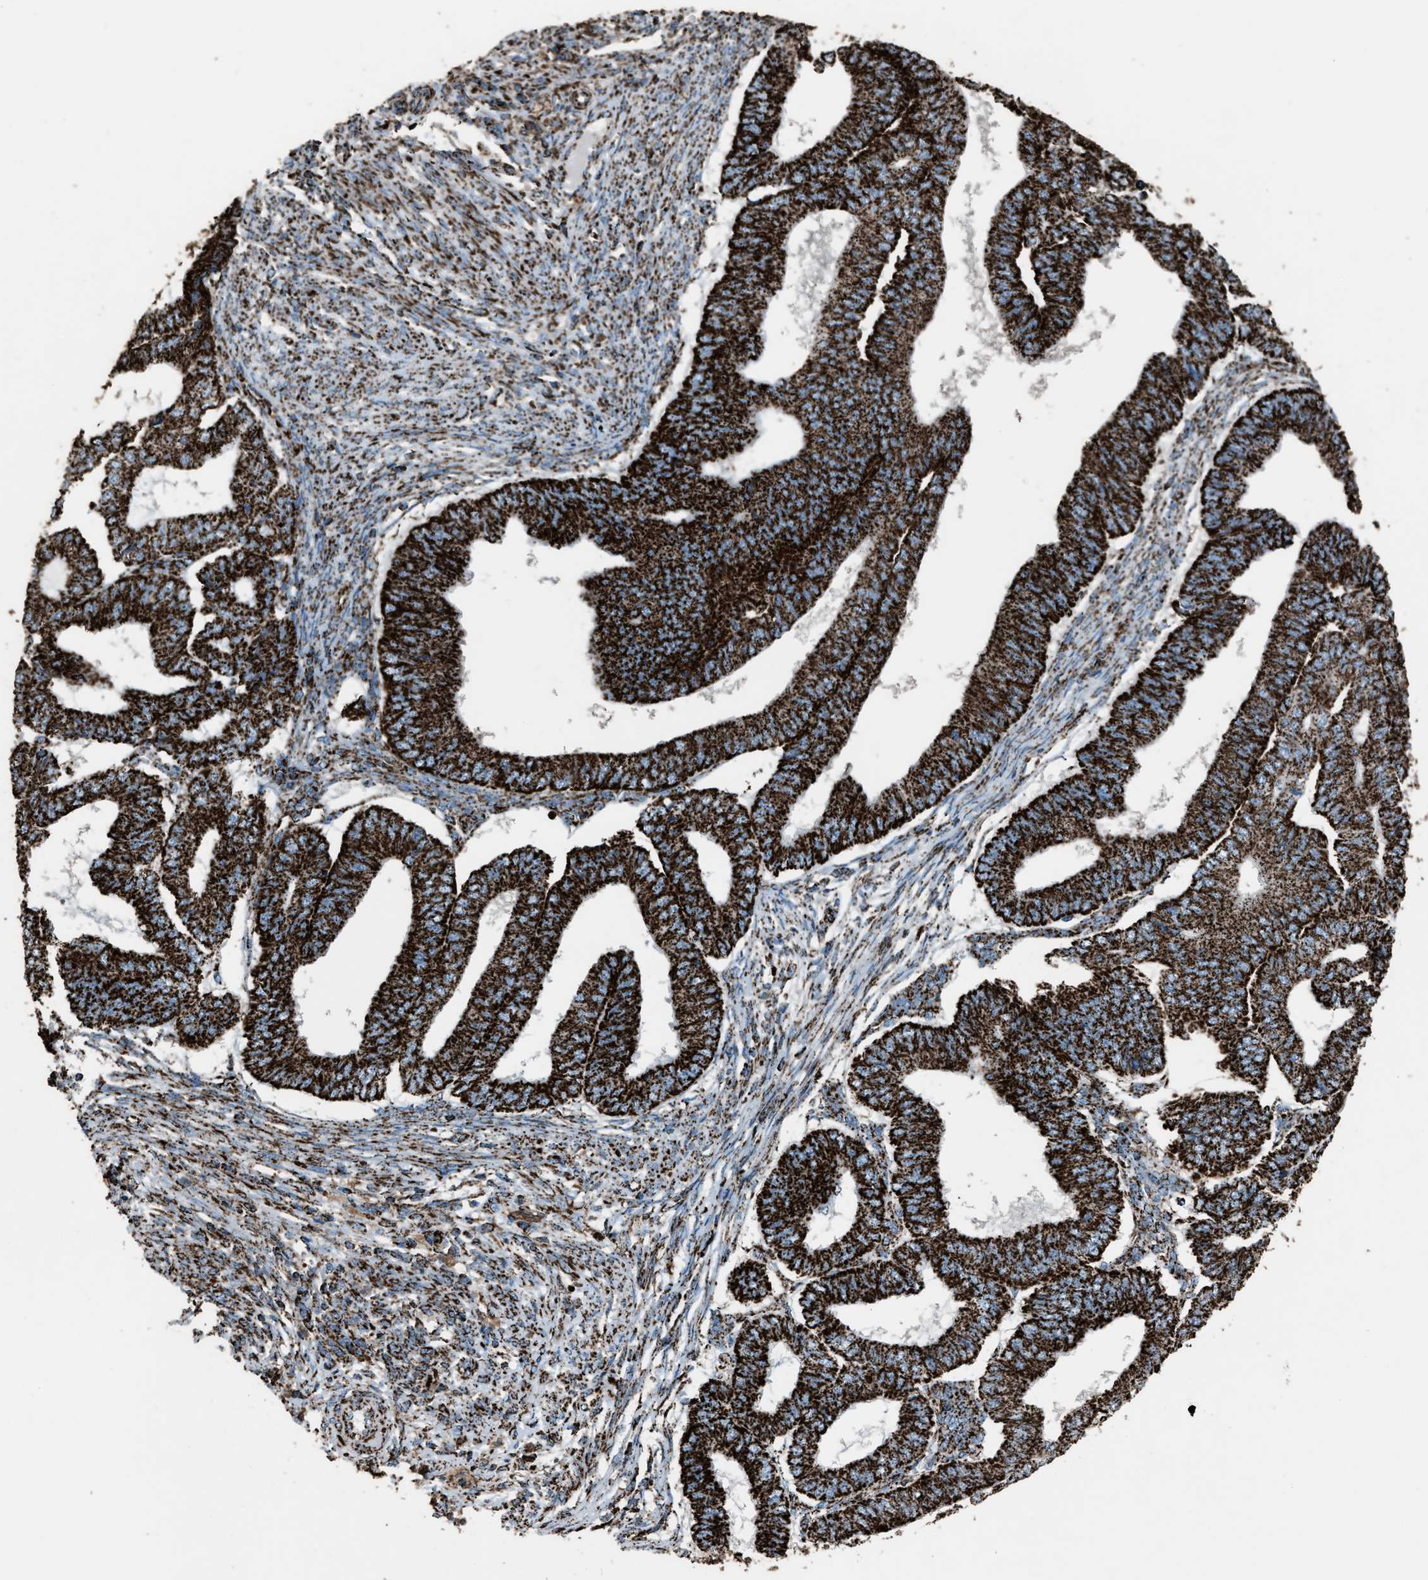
{"staining": {"intensity": "strong", "quantity": ">75%", "location": "cytoplasmic/membranous"}, "tissue": "endometrial cancer", "cell_type": "Tumor cells", "image_type": "cancer", "snomed": [{"axis": "morphology", "description": "Polyp, NOS"}, {"axis": "morphology", "description": "Adenocarcinoma, NOS"}, {"axis": "morphology", "description": "Adenoma, NOS"}, {"axis": "topography", "description": "Endometrium"}], "caption": "The micrograph reveals staining of endometrial cancer, revealing strong cytoplasmic/membranous protein expression (brown color) within tumor cells. (DAB (3,3'-diaminobenzidine) IHC with brightfield microscopy, high magnification).", "gene": "MDH2", "patient": {"sex": "female", "age": 79}}